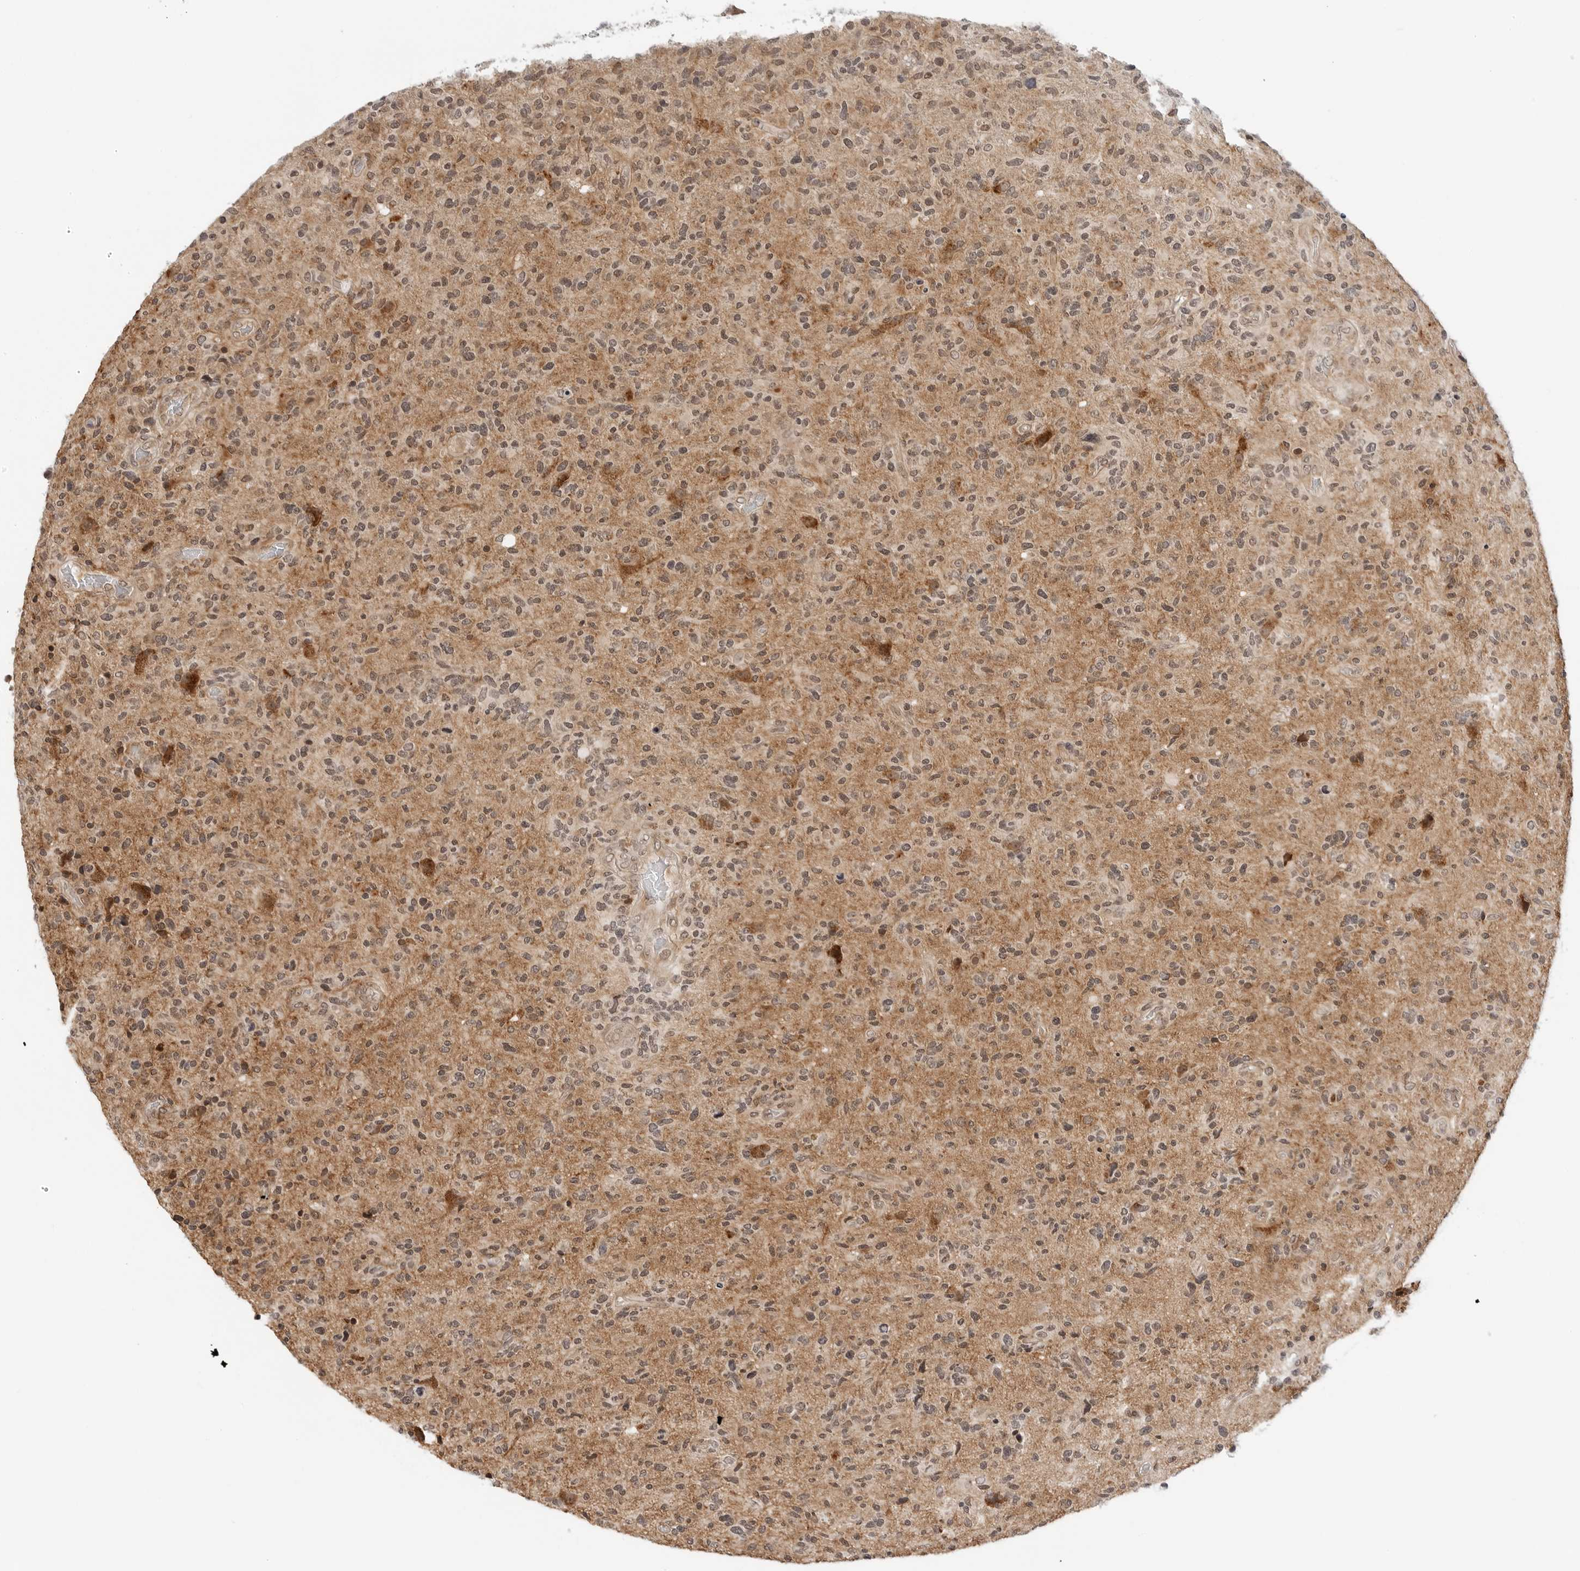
{"staining": {"intensity": "moderate", "quantity": ">75%", "location": "cytoplasmic/membranous,nuclear"}, "tissue": "glioma", "cell_type": "Tumor cells", "image_type": "cancer", "snomed": [{"axis": "morphology", "description": "Glioma, malignant, High grade"}, {"axis": "topography", "description": "Brain"}], "caption": "A brown stain labels moderate cytoplasmic/membranous and nuclear positivity of a protein in high-grade glioma (malignant) tumor cells.", "gene": "POLR3GL", "patient": {"sex": "male", "age": 72}}